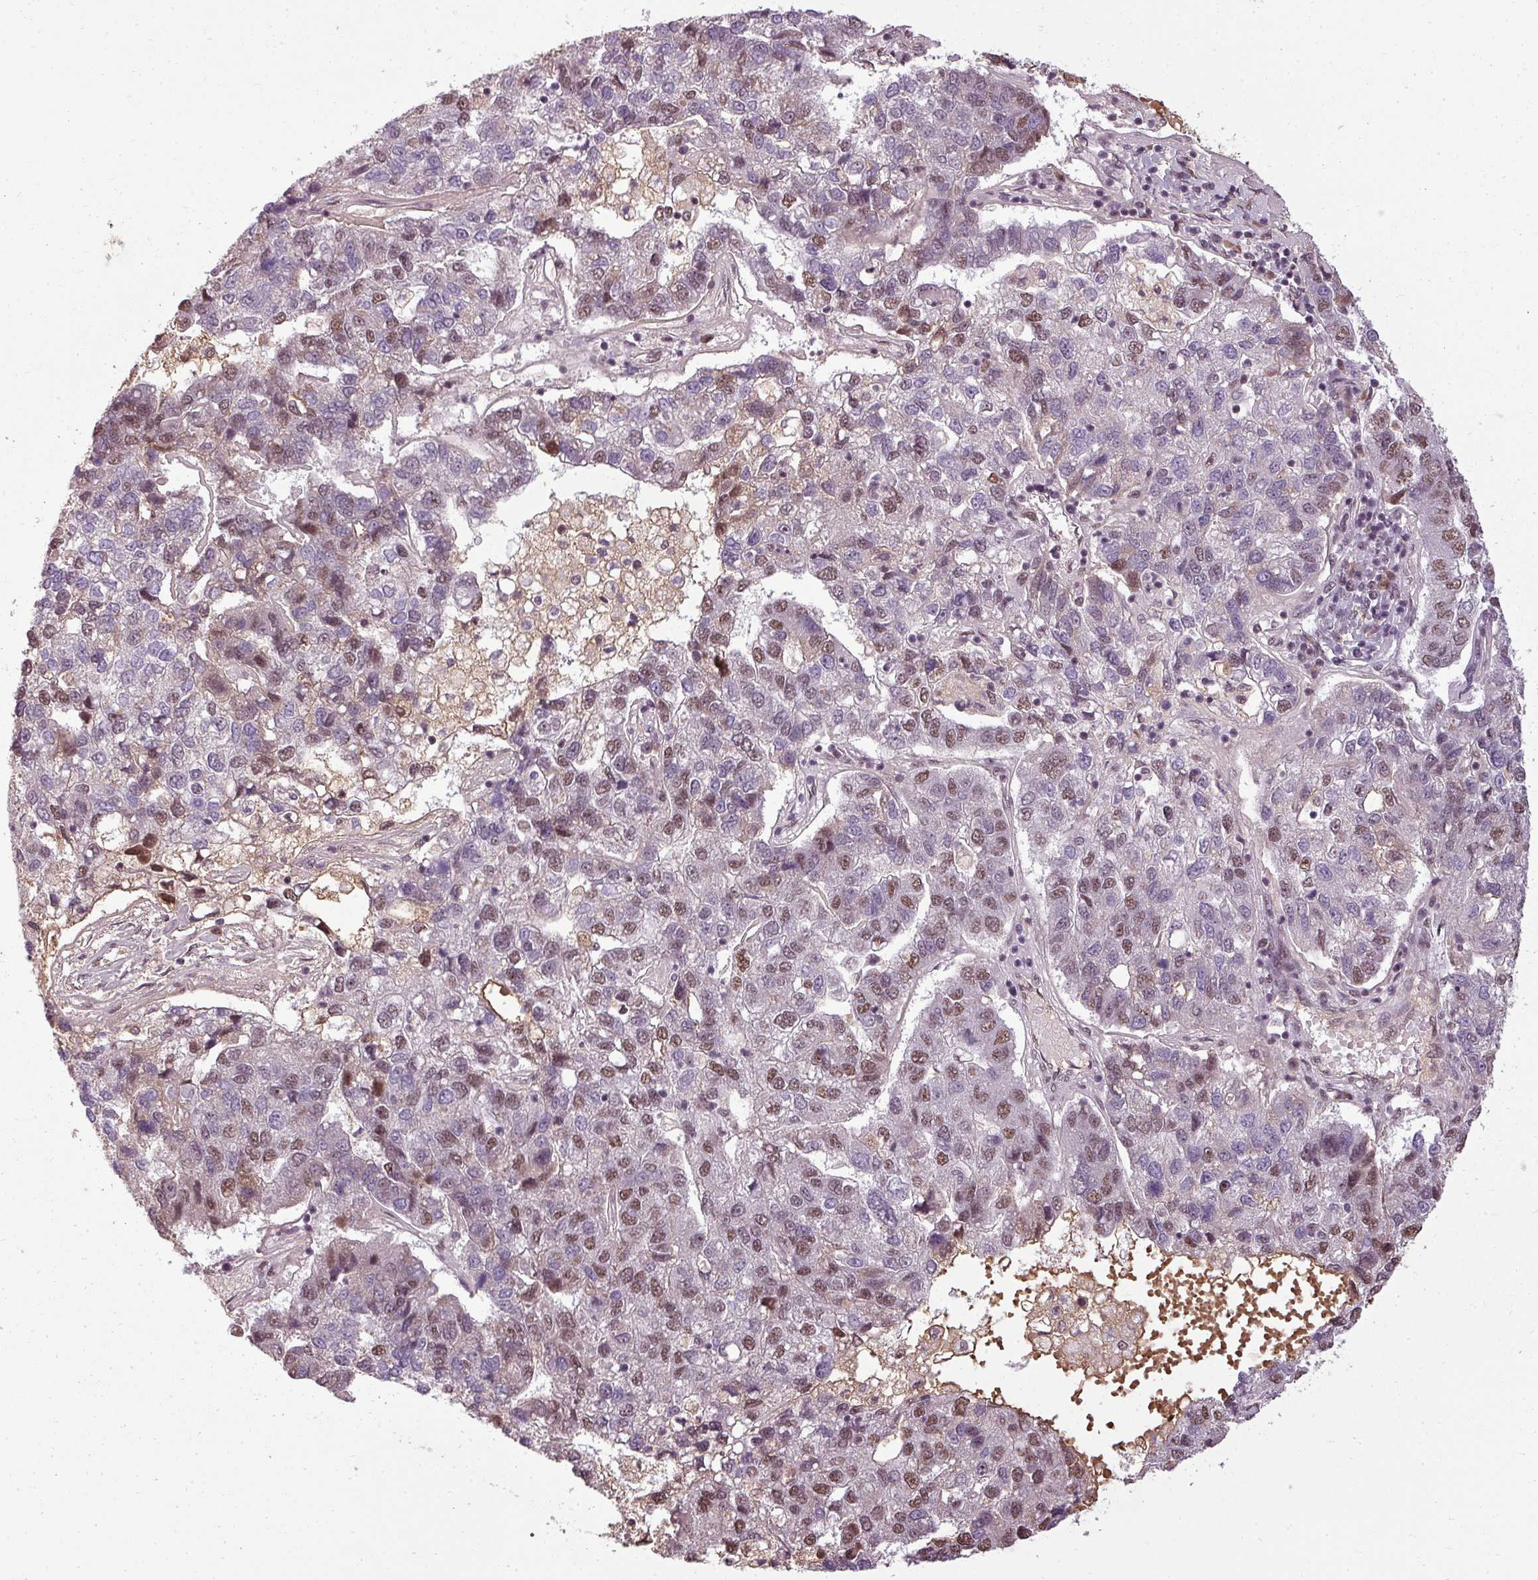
{"staining": {"intensity": "moderate", "quantity": "25%-75%", "location": "nuclear"}, "tissue": "pancreatic cancer", "cell_type": "Tumor cells", "image_type": "cancer", "snomed": [{"axis": "morphology", "description": "Adenocarcinoma, NOS"}, {"axis": "topography", "description": "Pancreas"}], "caption": "Protein staining of pancreatic cancer (adenocarcinoma) tissue displays moderate nuclear staining in approximately 25%-75% of tumor cells.", "gene": "BCAS3", "patient": {"sex": "female", "age": 61}}